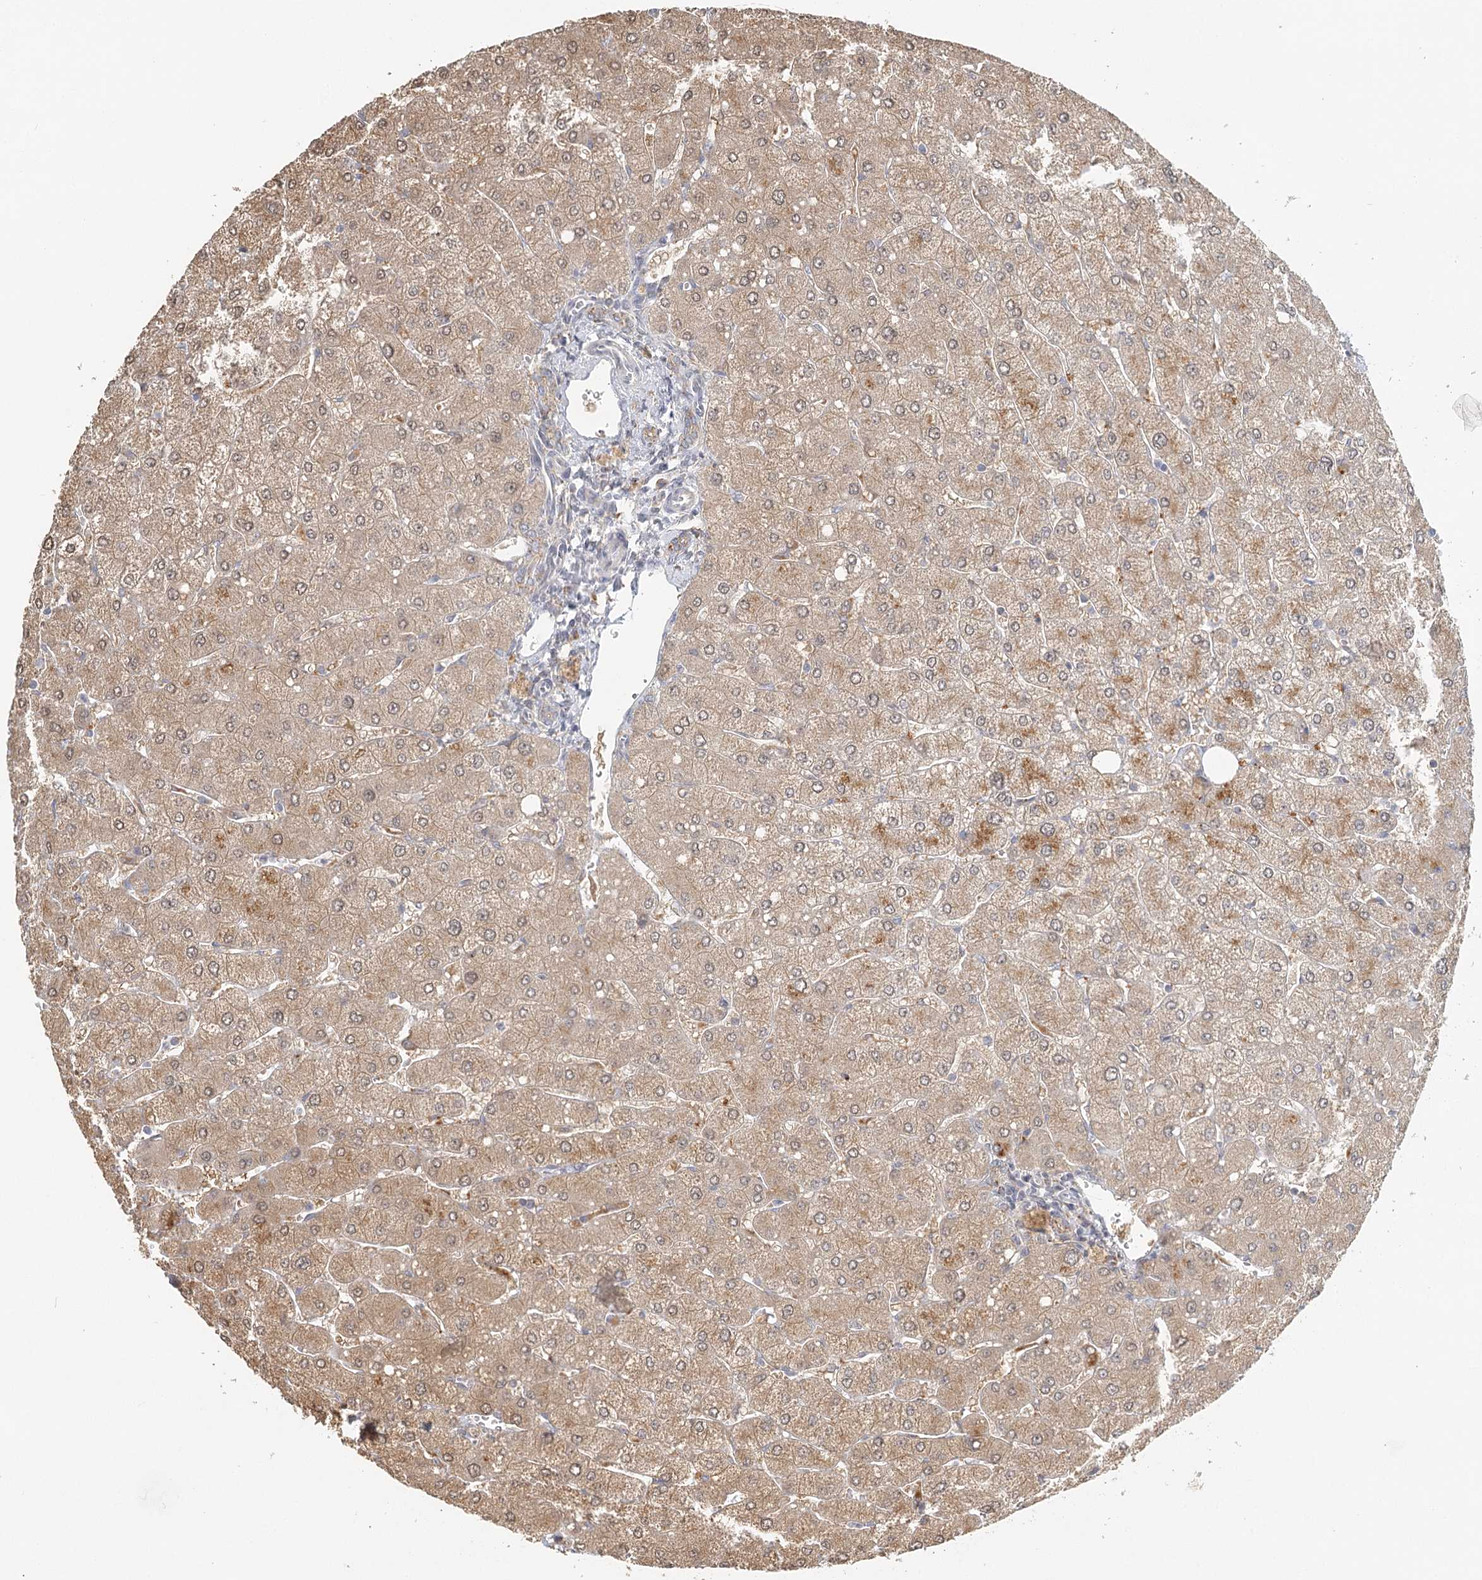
{"staining": {"intensity": "weak", "quantity": "25%-75%", "location": "cytoplasmic/membranous"}, "tissue": "liver", "cell_type": "Cholangiocytes", "image_type": "normal", "snomed": [{"axis": "morphology", "description": "Normal tissue, NOS"}, {"axis": "topography", "description": "Liver"}], "caption": "This image displays immunohistochemistry (IHC) staining of benign liver, with low weak cytoplasmic/membranous positivity in about 25%-75% of cholangiocytes.", "gene": "VSIG1", "patient": {"sex": "male", "age": 55}}